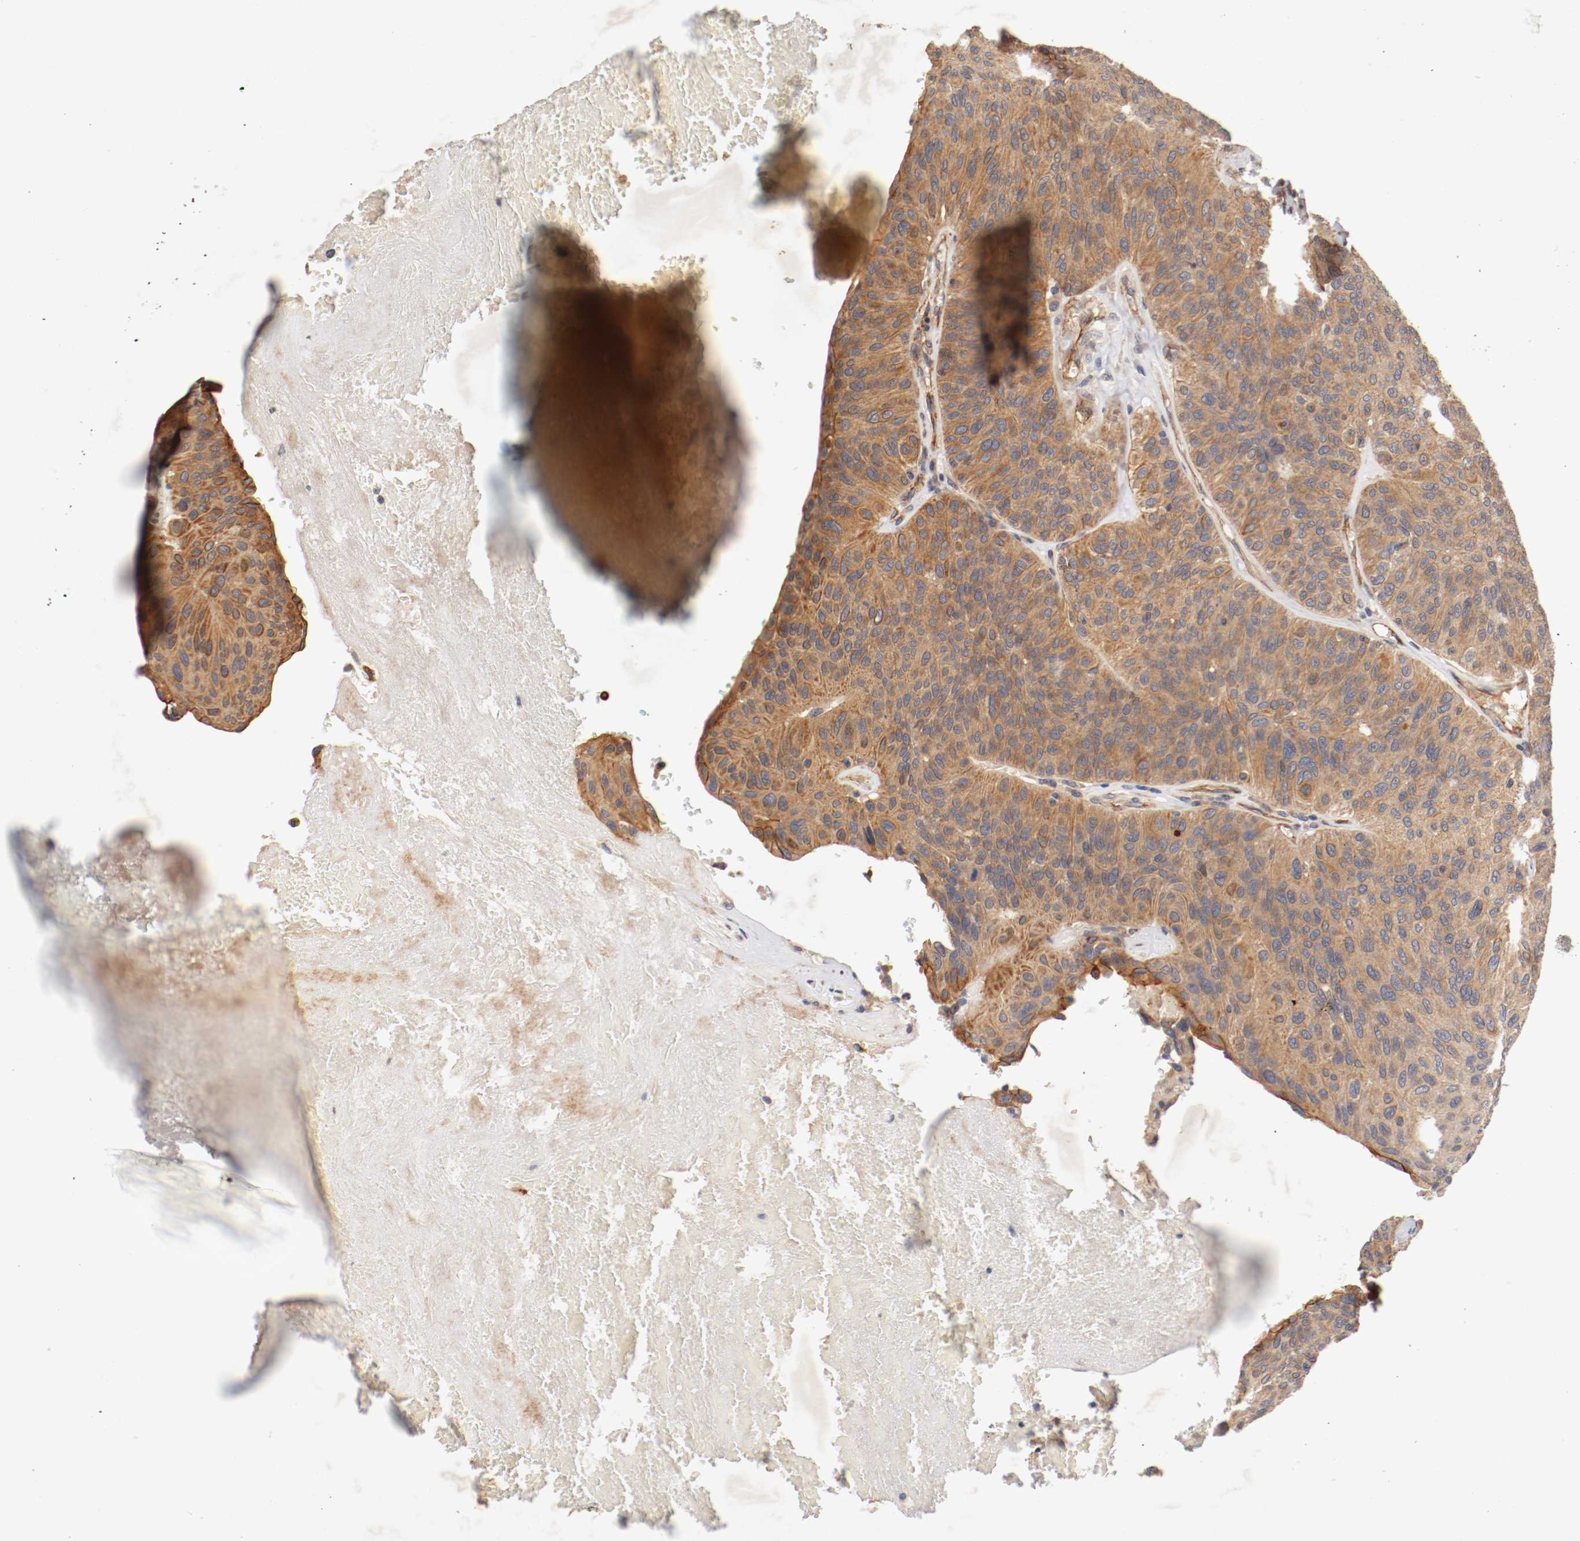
{"staining": {"intensity": "moderate", "quantity": ">75%", "location": "cytoplasmic/membranous"}, "tissue": "urothelial cancer", "cell_type": "Tumor cells", "image_type": "cancer", "snomed": [{"axis": "morphology", "description": "Urothelial carcinoma, High grade"}, {"axis": "topography", "description": "Urinary bladder"}], "caption": "The micrograph exhibits immunohistochemical staining of high-grade urothelial carcinoma. There is moderate cytoplasmic/membranous staining is present in approximately >75% of tumor cells.", "gene": "TYK2", "patient": {"sex": "male", "age": 66}}